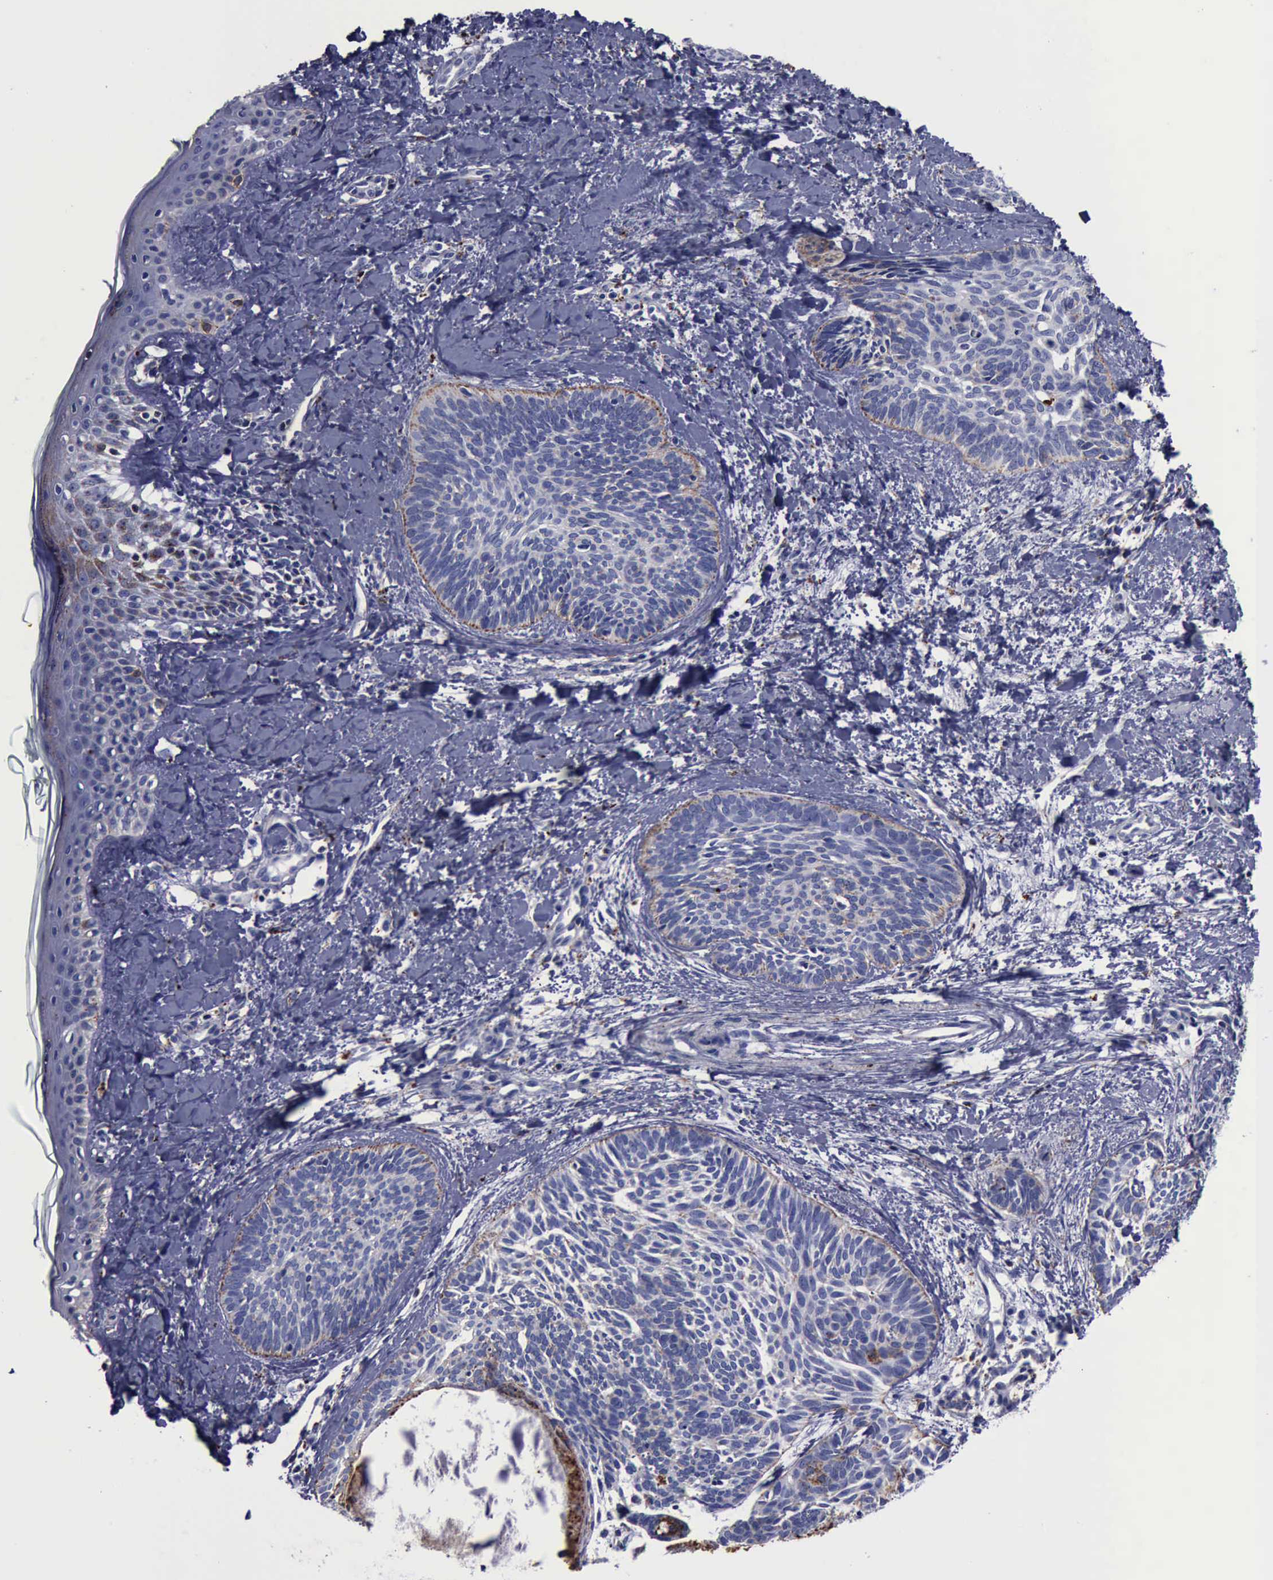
{"staining": {"intensity": "weak", "quantity": "<25%", "location": "cytoplasmic/membranous"}, "tissue": "skin cancer", "cell_type": "Tumor cells", "image_type": "cancer", "snomed": [{"axis": "morphology", "description": "Basal cell carcinoma"}, {"axis": "topography", "description": "Skin"}], "caption": "Immunohistochemical staining of basal cell carcinoma (skin) shows no significant staining in tumor cells. The staining was performed using DAB (3,3'-diaminobenzidine) to visualize the protein expression in brown, while the nuclei were stained in blue with hematoxylin (Magnification: 20x).", "gene": "CTSD", "patient": {"sex": "female", "age": 81}}